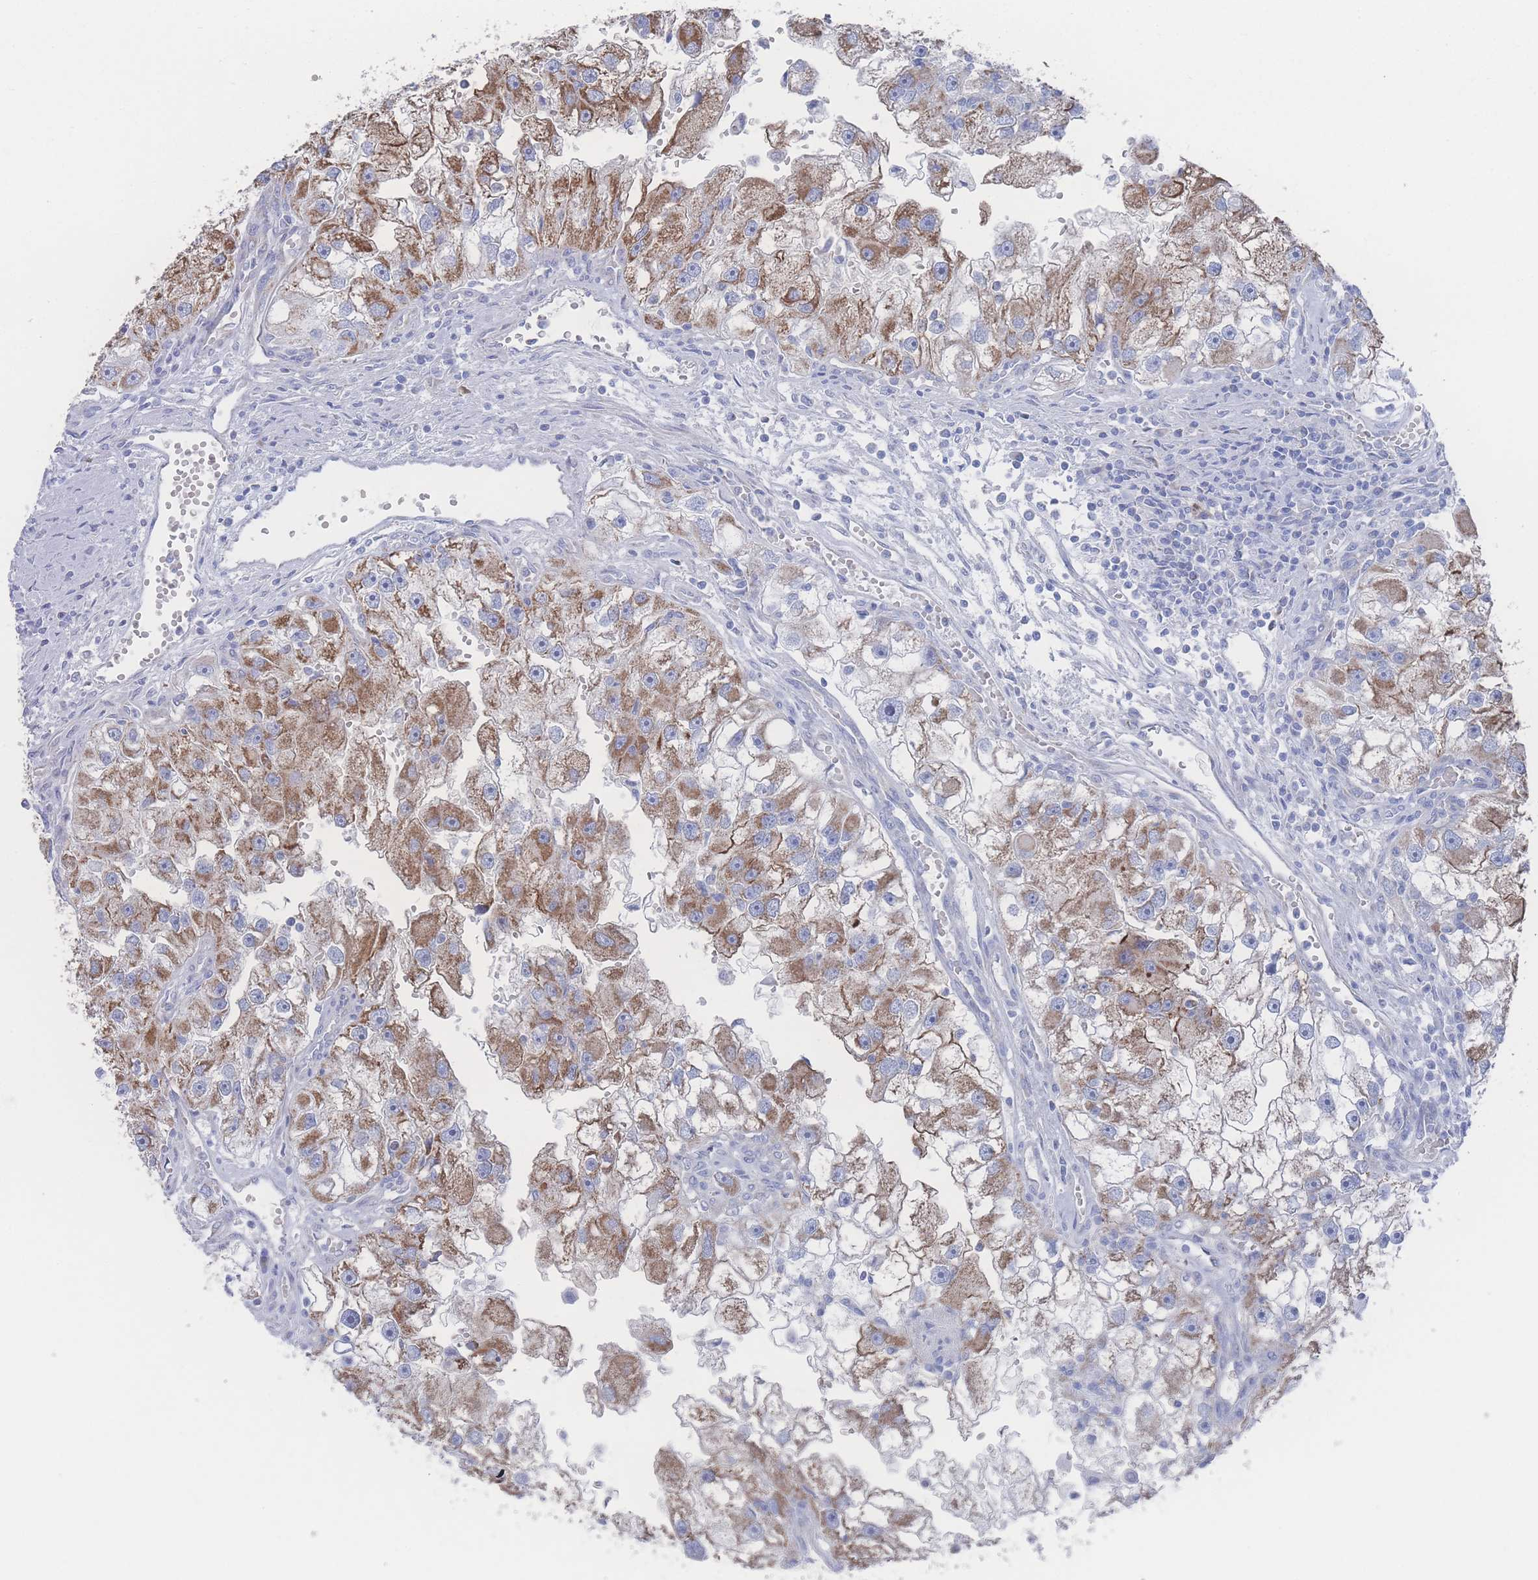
{"staining": {"intensity": "moderate", "quantity": ">75%", "location": "cytoplasmic/membranous"}, "tissue": "renal cancer", "cell_type": "Tumor cells", "image_type": "cancer", "snomed": [{"axis": "morphology", "description": "Adenocarcinoma, NOS"}, {"axis": "topography", "description": "Kidney"}], "caption": "This is an image of immunohistochemistry (IHC) staining of renal cancer, which shows moderate expression in the cytoplasmic/membranous of tumor cells.", "gene": "SNPH", "patient": {"sex": "male", "age": 63}}